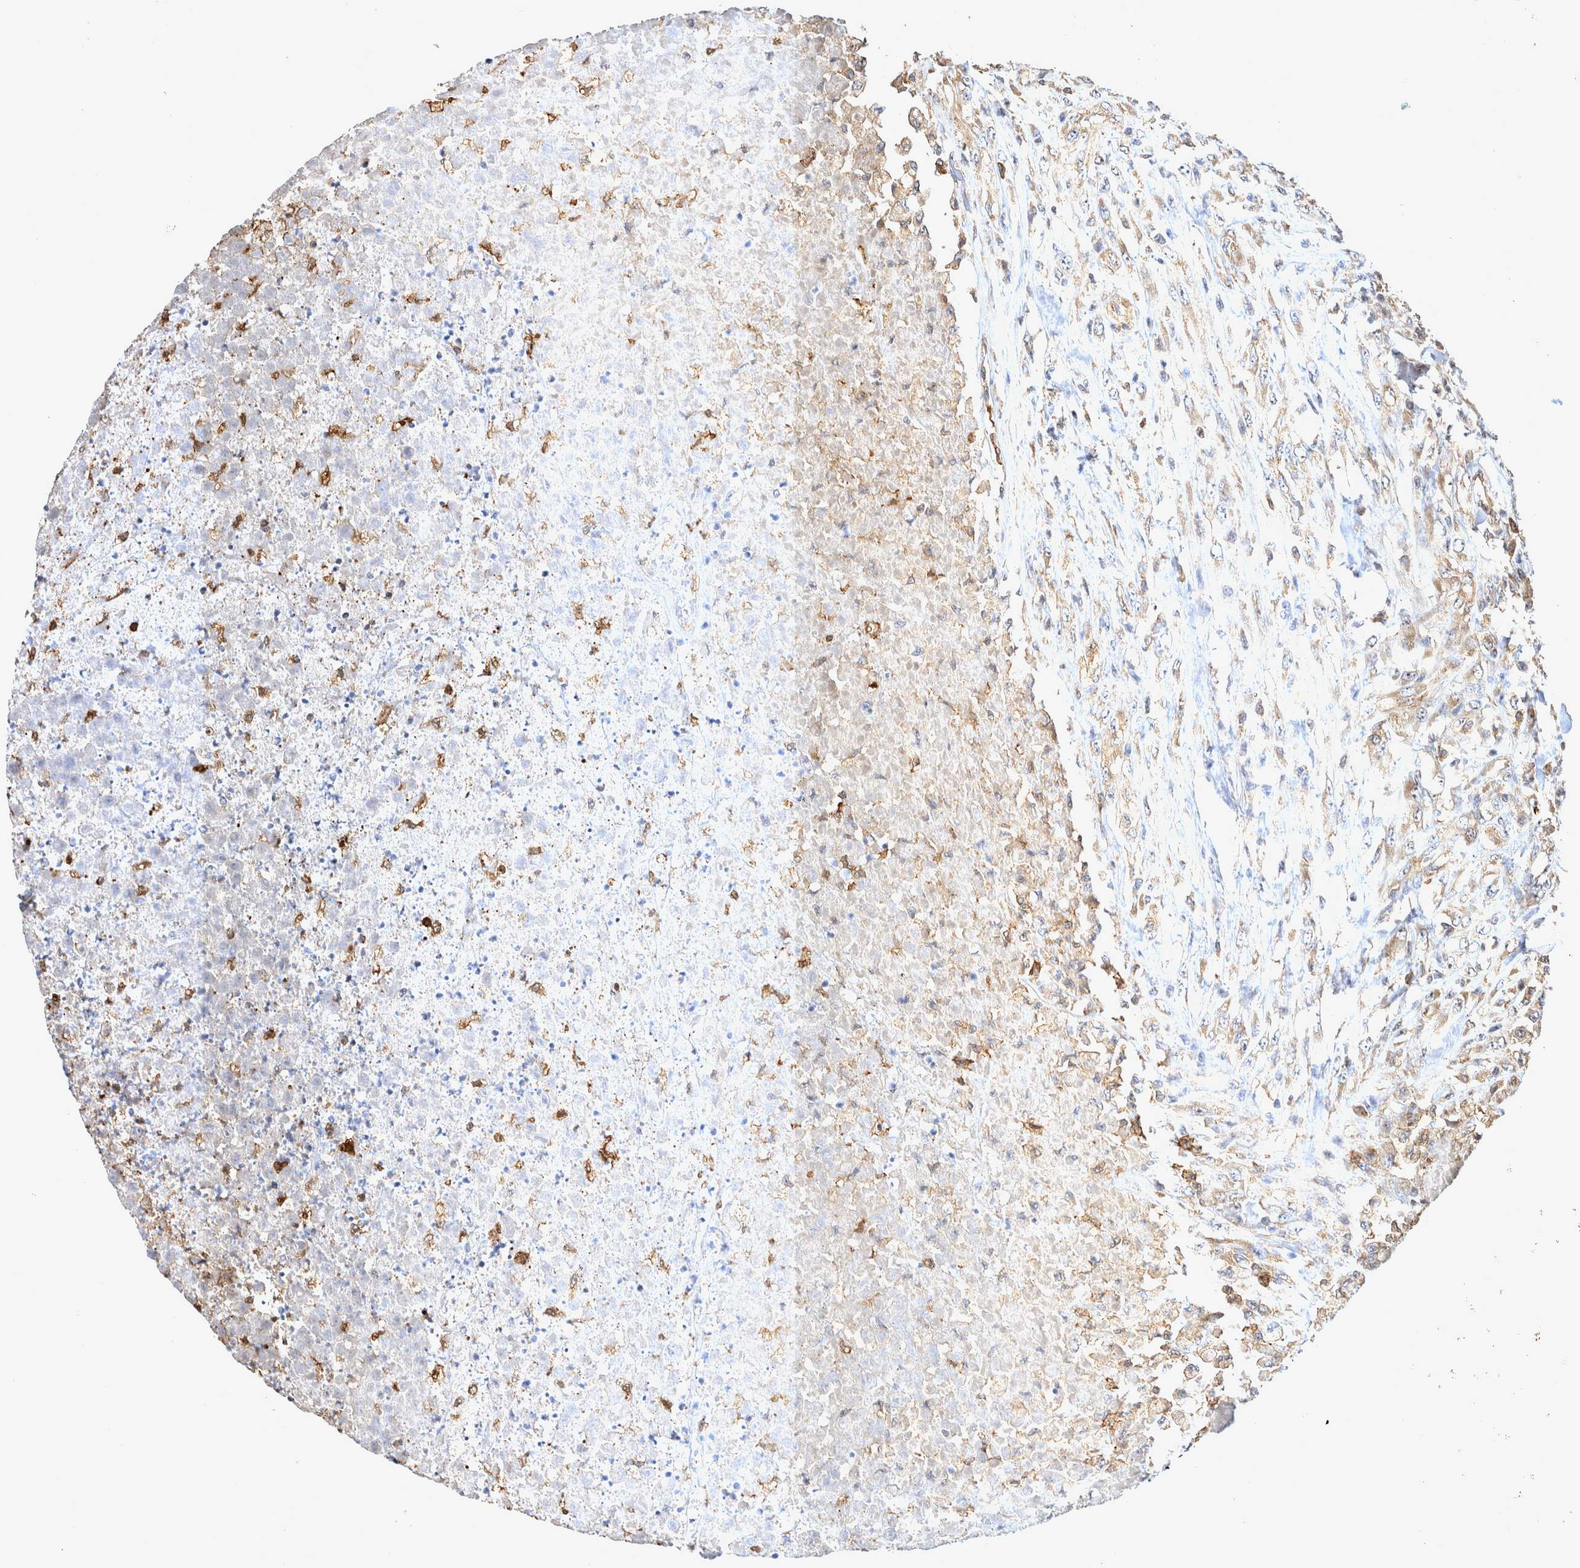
{"staining": {"intensity": "weak", "quantity": "<25%", "location": "cytoplasmic/membranous"}, "tissue": "testis cancer", "cell_type": "Tumor cells", "image_type": "cancer", "snomed": [{"axis": "morphology", "description": "Seminoma, NOS"}, {"axis": "topography", "description": "Testis"}], "caption": "High power microscopy micrograph of an immunohistochemistry (IHC) micrograph of testis seminoma, revealing no significant staining in tumor cells. The staining was performed using DAB (3,3'-diaminobenzidine) to visualize the protein expression in brown, while the nuclei were stained in blue with hematoxylin (Magnification: 20x).", "gene": "ATXN2", "patient": {"sex": "male", "age": 59}}